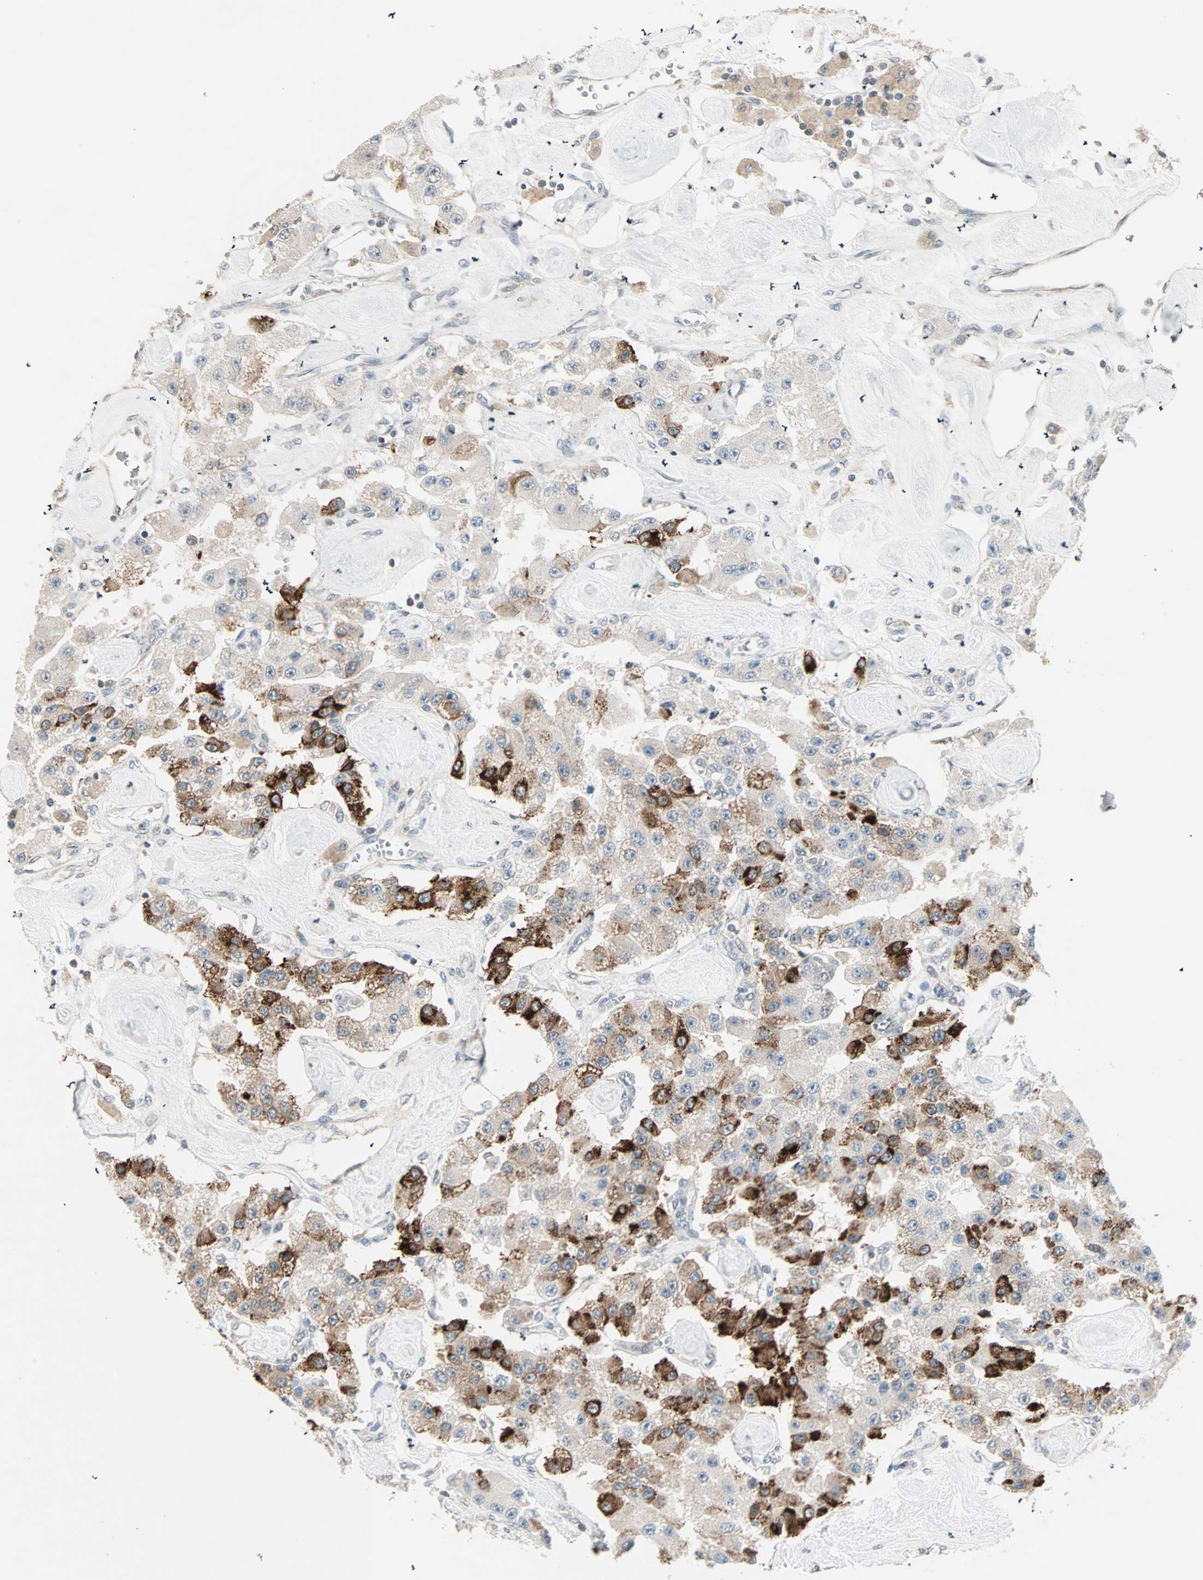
{"staining": {"intensity": "strong", "quantity": "25%-75%", "location": "cytoplasmic/membranous"}, "tissue": "carcinoid", "cell_type": "Tumor cells", "image_type": "cancer", "snomed": [{"axis": "morphology", "description": "Carcinoid, malignant, NOS"}, {"axis": "topography", "description": "Pancreas"}], "caption": "Brown immunohistochemical staining in carcinoid (malignant) exhibits strong cytoplasmic/membranous expression in about 25%-75% of tumor cells.", "gene": "ZFP36", "patient": {"sex": "male", "age": 41}}